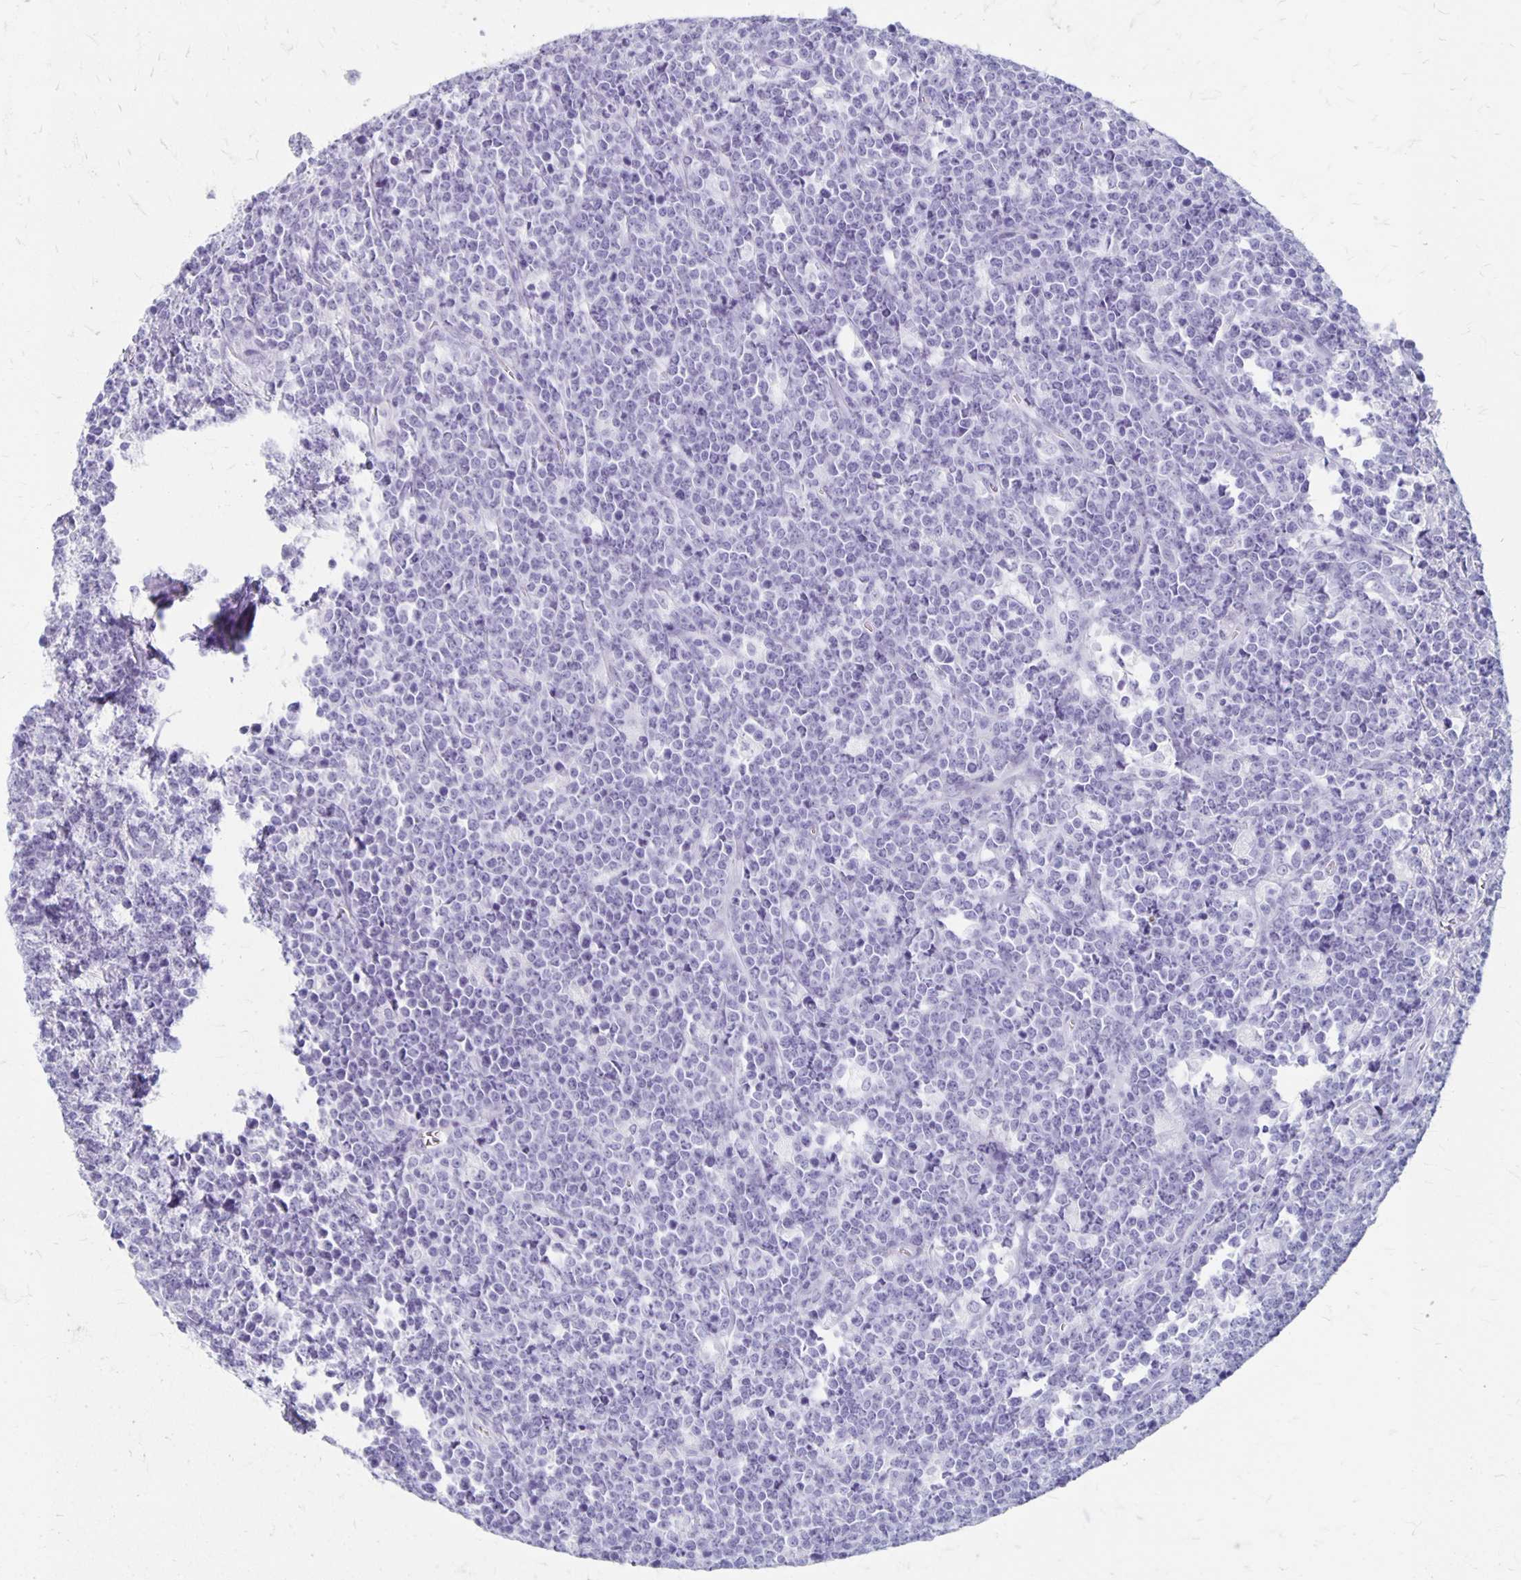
{"staining": {"intensity": "negative", "quantity": "none", "location": "none"}, "tissue": "lymphoma", "cell_type": "Tumor cells", "image_type": "cancer", "snomed": [{"axis": "morphology", "description": "Malignant lymphoma, non-Hodgkin's type, High grade"}, {"axis": "topography", "description": "Small intestine"}], "caption": "Tumor cells are negative for brown protein staining in malignant lymphoma, non-Hodgkin's type (high-grade). (DAB (3,3'-diaminobenzidine) IHC, high magnification).", "gene": "MAGEC2", "patient": {"sex": "female", "age": 56}}